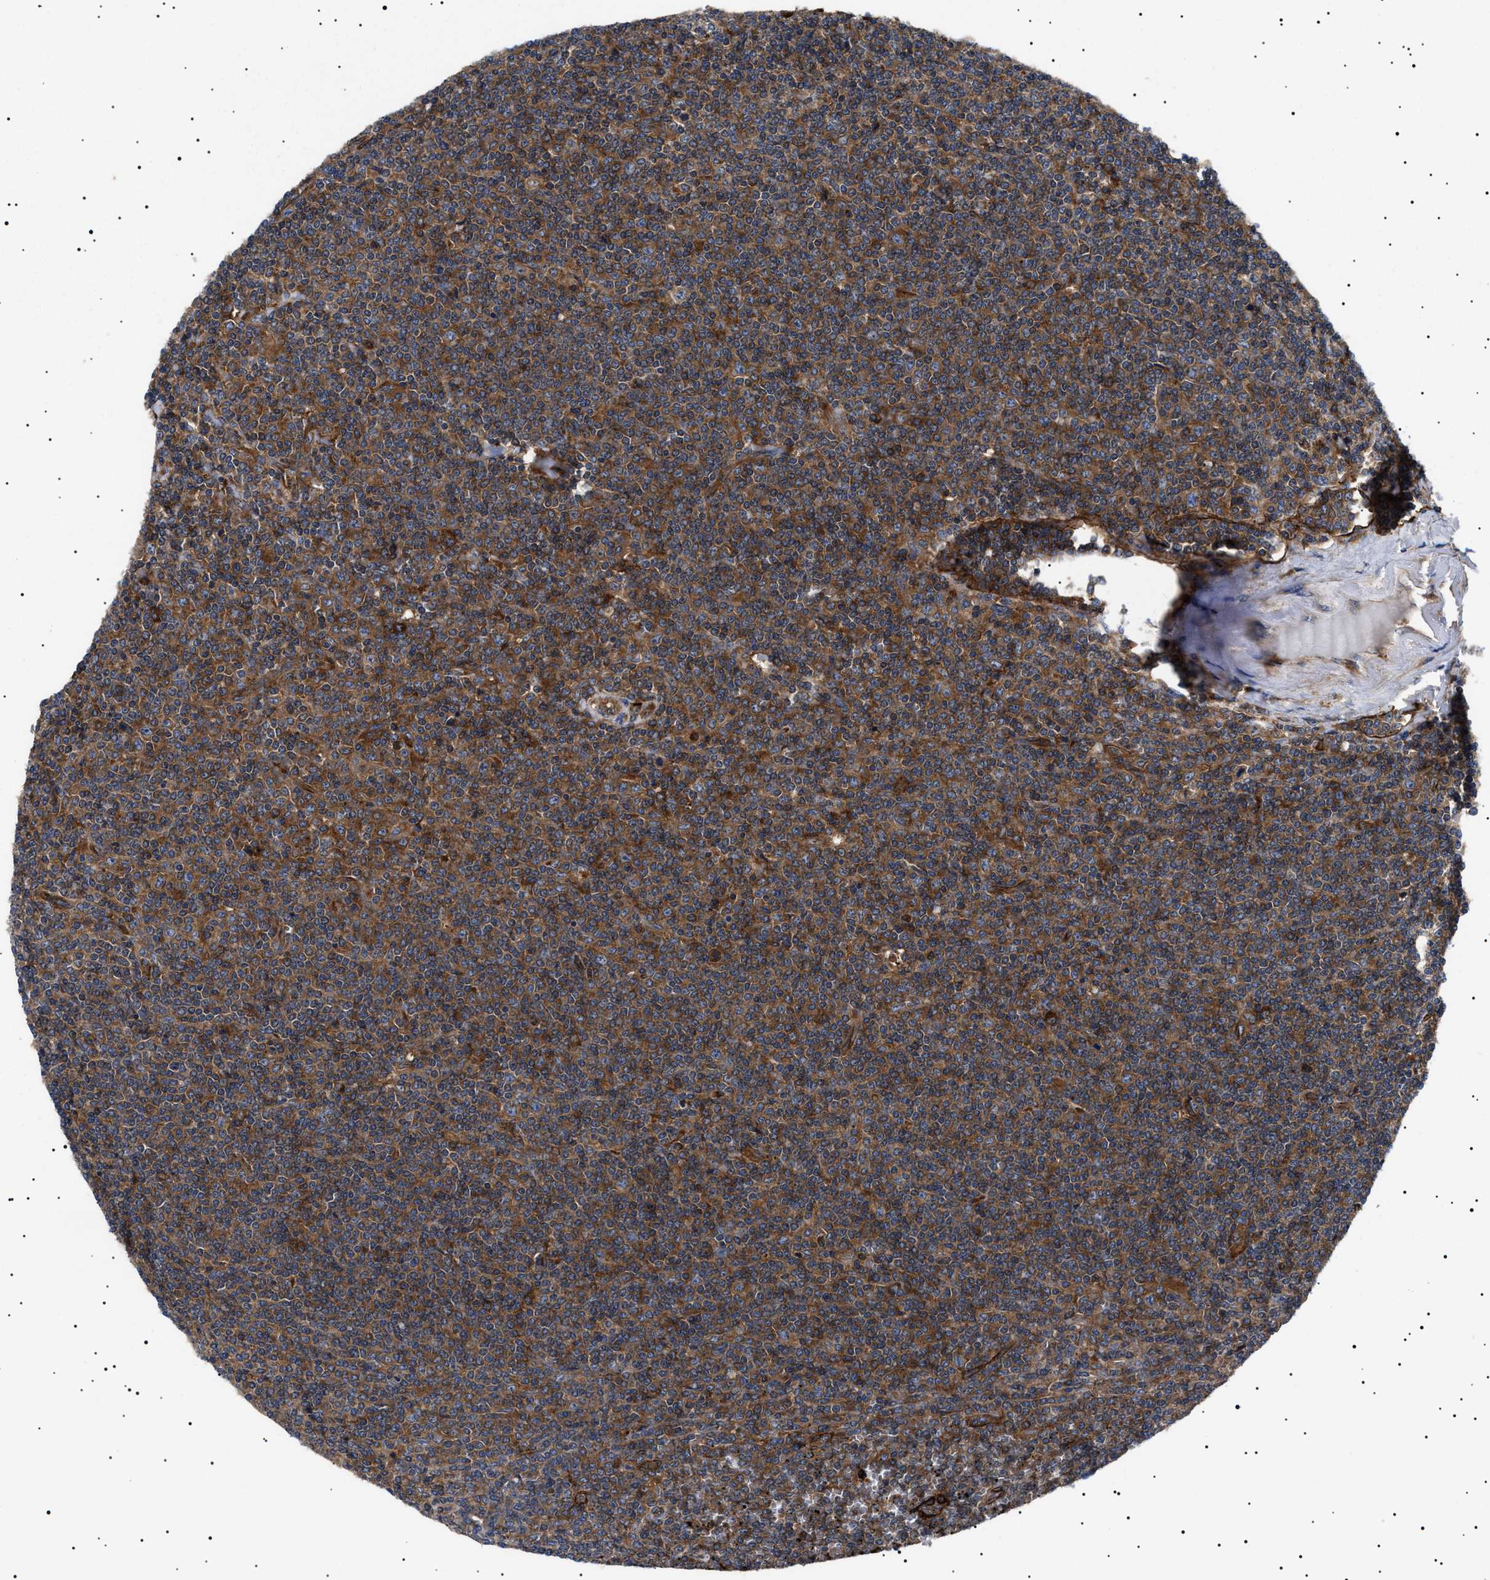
{"staining": {"intensity": "moderate", "quantity": ">75%", "location": "cytoplasmic/membranous"}, "tissue": "lymphoma", "cell_type": "Tumor cells", "image_type": "cancer", "snomed": [{"axis": "morphology", "description": "Malignant lymphoma, non-Hodgkin's type, Low grade"}, {"axis": "topography", "description": "Spleen"}], "caption": "The histopathology image demonstrates immunohistochemical staining of lymphoma. There is moderate cytoplasmic/membranous expression is identified in approximately >75% of tumor cells.", "gene": "TPP2", "patient": {"sex": "female", "age": 19}}